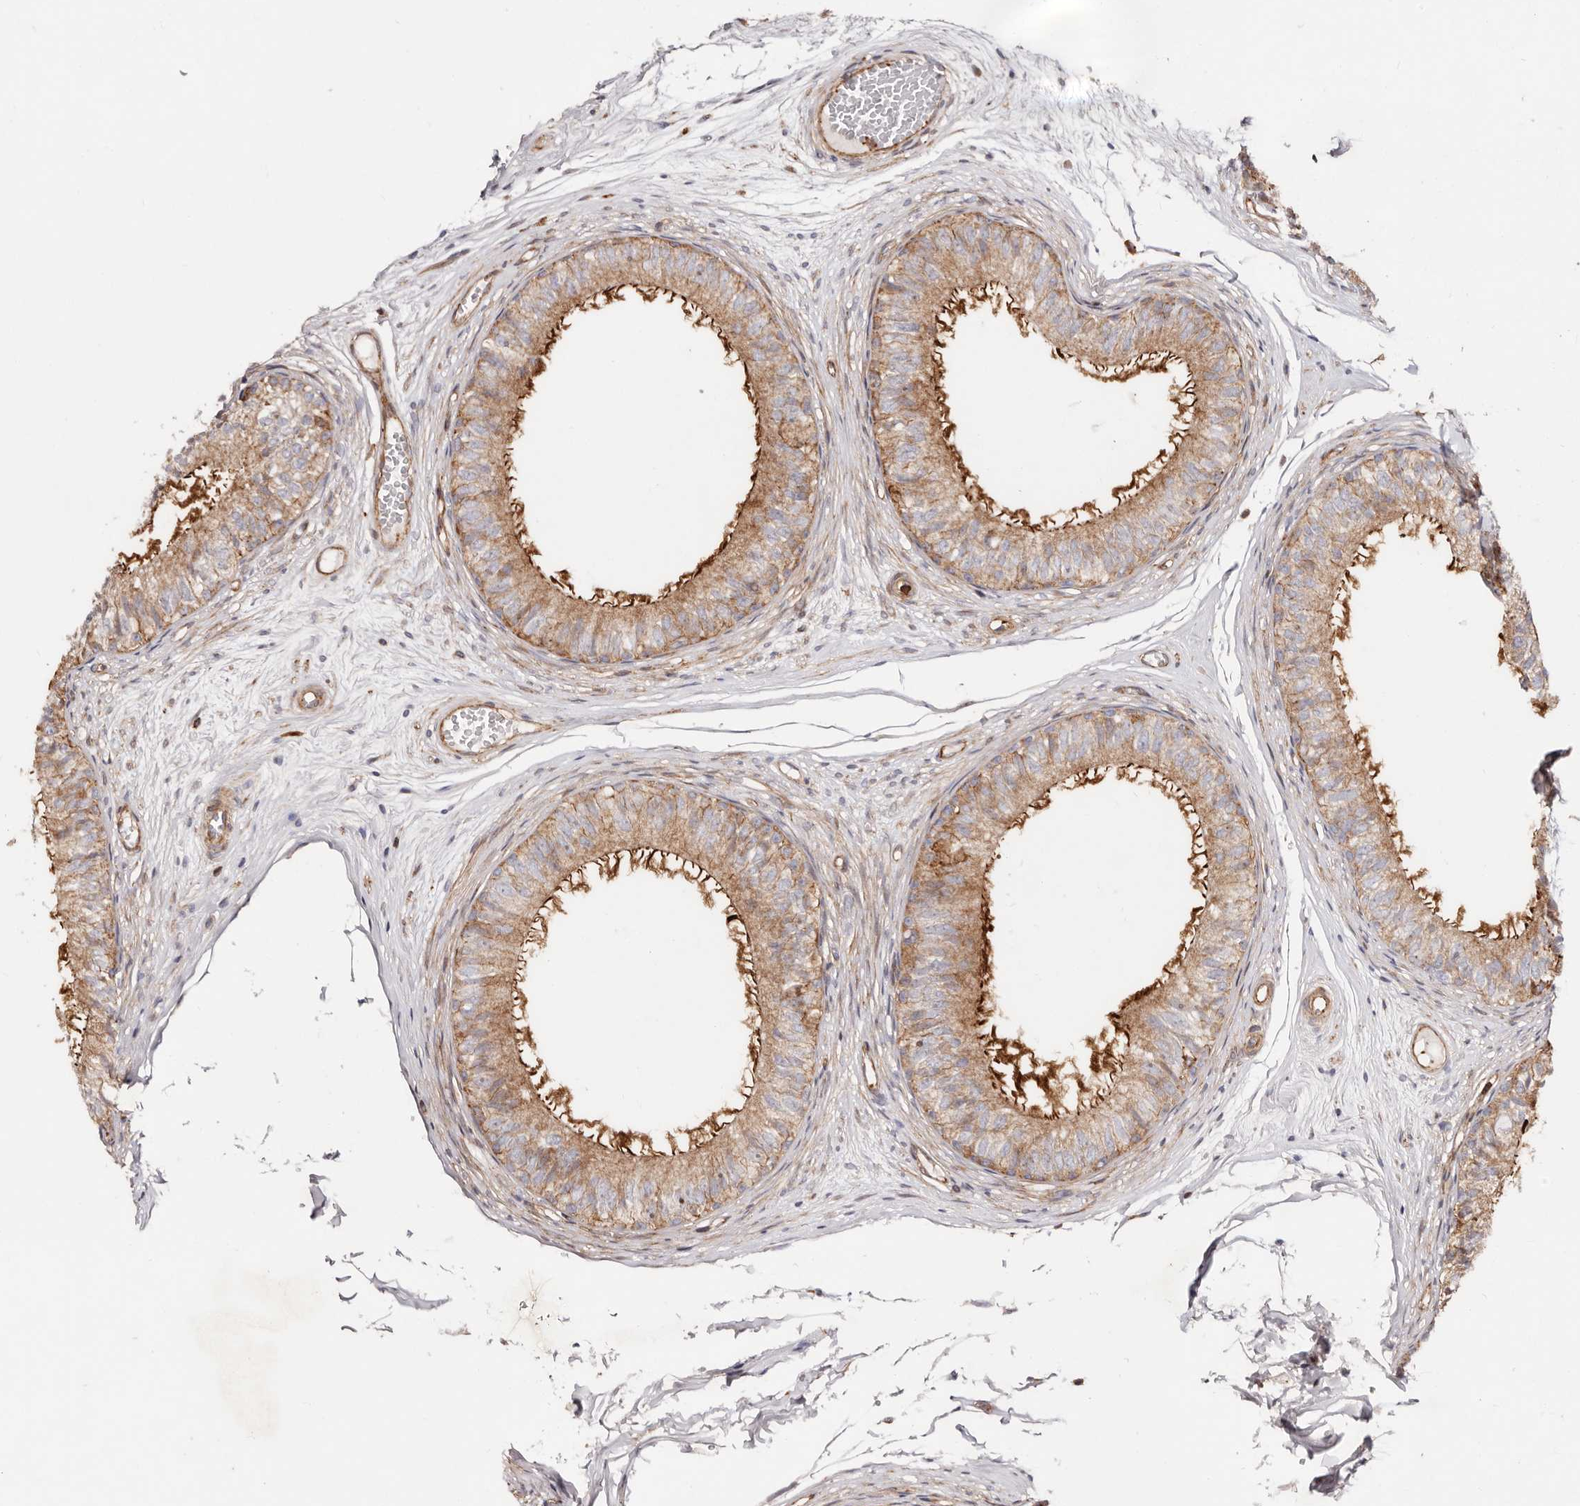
{"staining": {"intensity": "moderate", "quantity": ">75%", "location": "cytoplasmic/membranous"}, "tissue": "epididymis", "cell_type": "Glandular cells", "image_type": "normal", "snomed": [{"axis": "morphology", "description": "Normal tissue, NOS"}, {"axis": "morphology", "description": "Seminoma in situ"}, {"axis": "topography", "description": "Testis"}, {"axis": "topography", "description": "Epididymis"}], "caption": "High-magnification brightfield microscopy of normal epididymis stained with DAB (brown) and counterstained with hematoxylin (blue). glandular cells exhibit moderate cytoplasmic/membranous expression is present in about>75% of cells.", "gene": "PTPN22", "patient": {"sex": "male", "age": 28}}